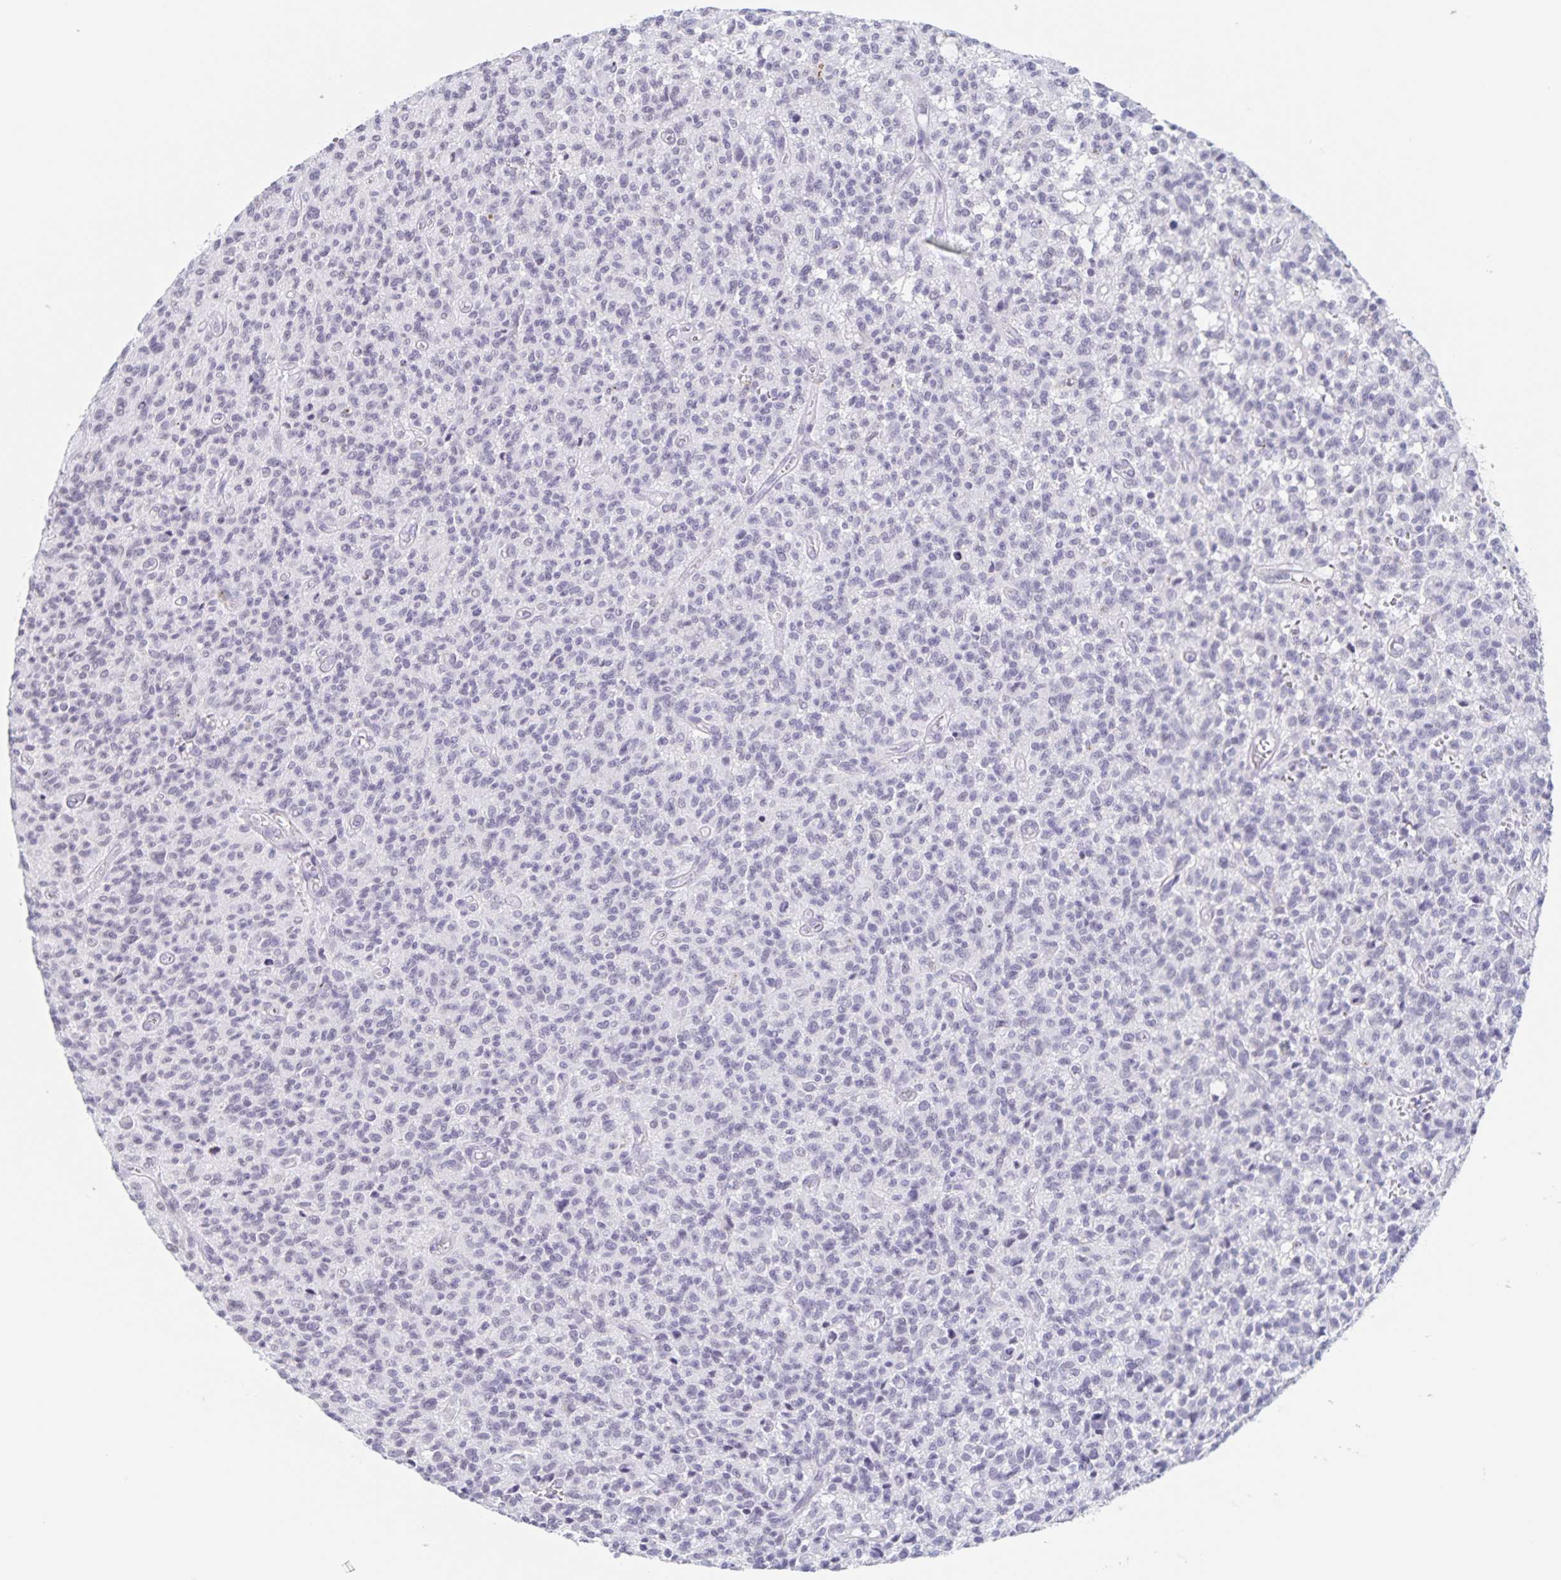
{"staining": {"intensity": "negative", "quantity": "none", "location": "none"}, "tissue": "glioma", "cell_type": "Tumor cells", "image_type": "cancer", "snomed": [{"axis": "morphology", "description": "Glioma, malignant, Low grade"}, {"axis": "topography", "description": "Brain"}], "caption": "Immunohistochemistry (IHC) photomicrograph of neoplastic tissue: human malignant glioma (low-grade) stained with DAB (3,3'-diaminobenzidine) demonstrates no significant protein expression in tumor cells.", "gene": "LCE6A", "patient": {"sex": "male", "age": 64}}